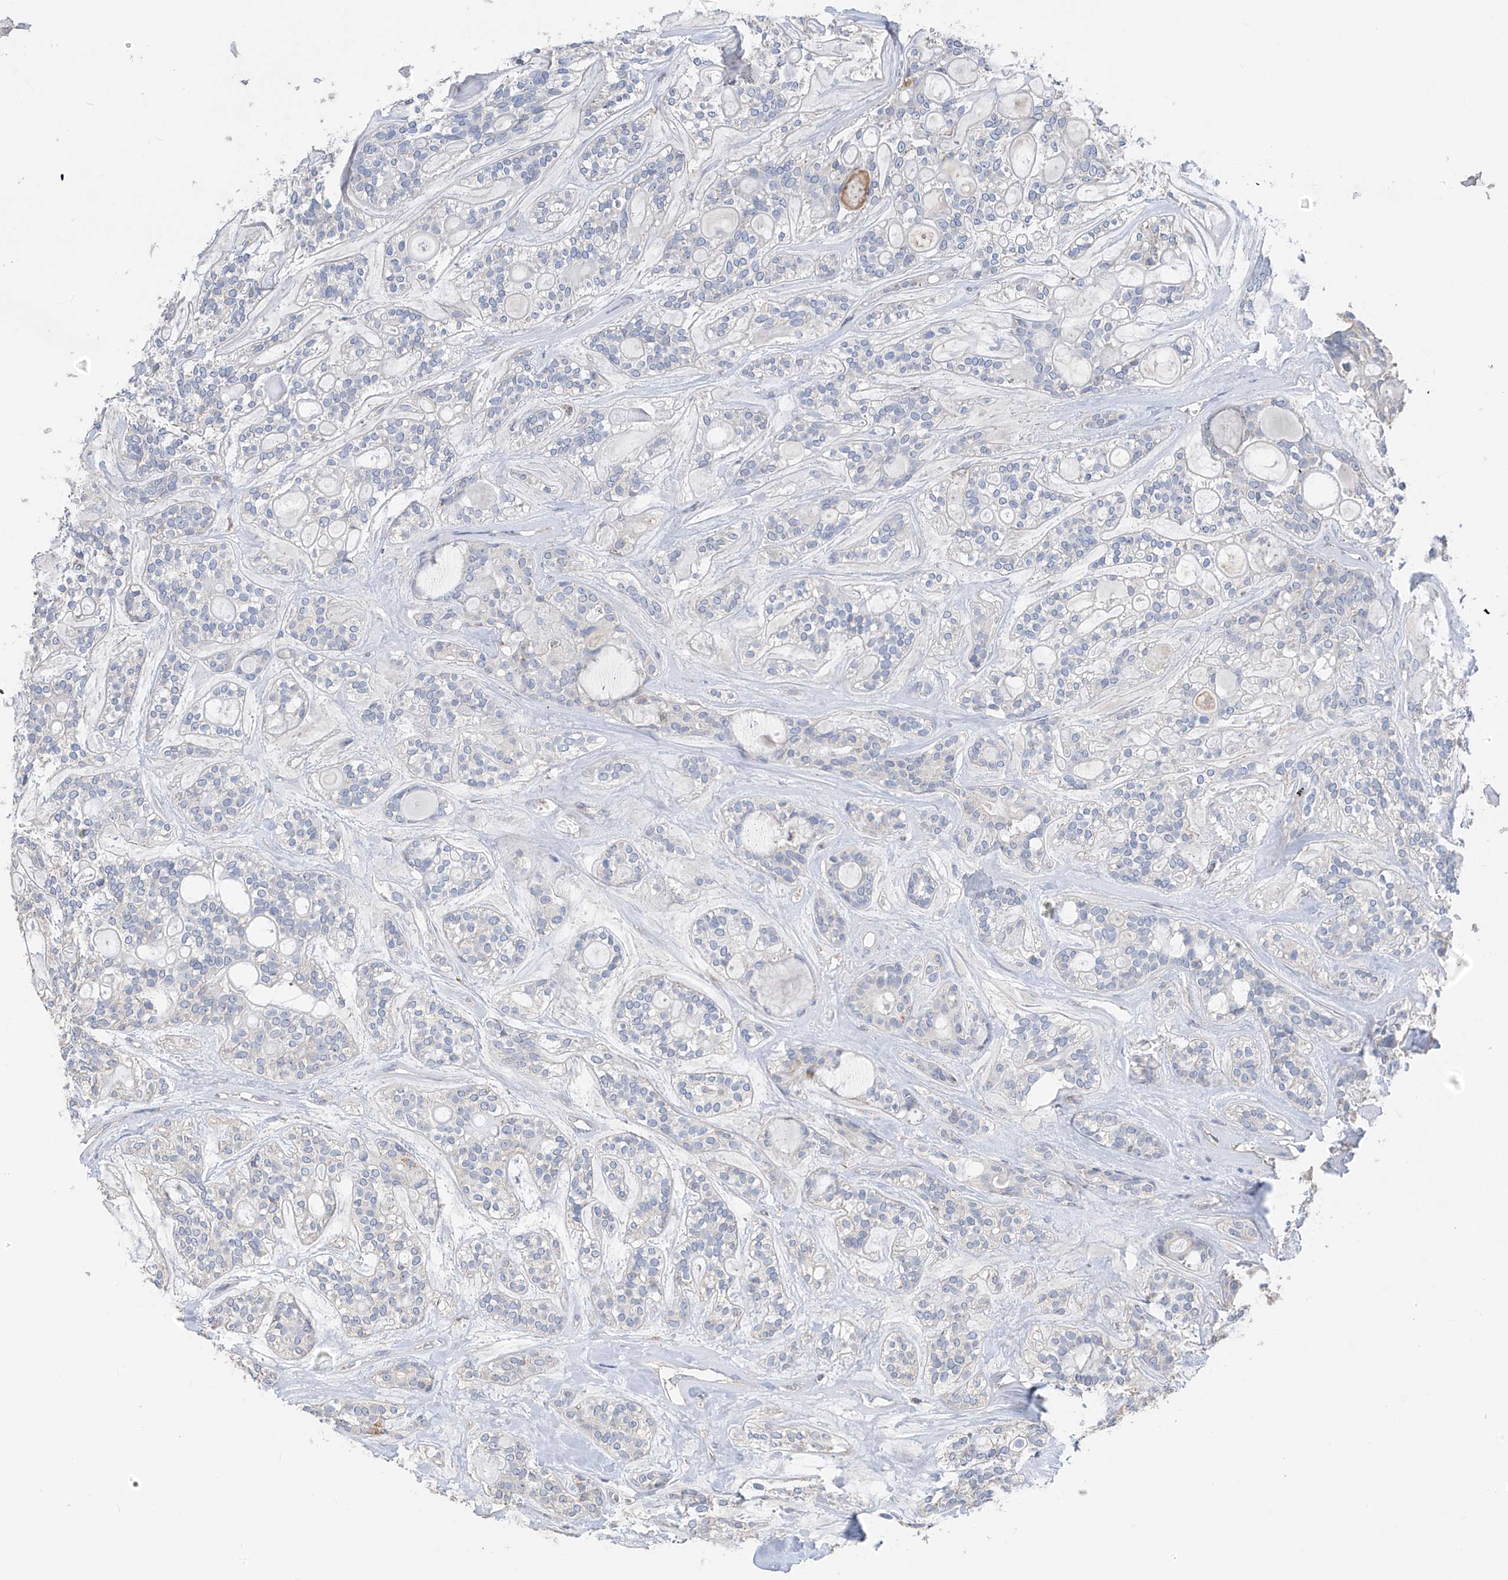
{"staining": {"intensity": "negative", "quantity": "none", "location": "none"}, "tissue": "head and neck cancer", "cell_type": "Tumor cells", "image_type": "cancer", "snomed": [{"axis": "morphology", "description": "Adenocarcinoma, NOS"}, {"axis": "topography", "description": "Head-Neck"}], "caption": "Human head and neck cancer (adenocarcinoma) stained for a protein using IHC shows no expression in tumor cells.", "gene": "SYN3", "patient": {"sex": "male", "age": 66}}